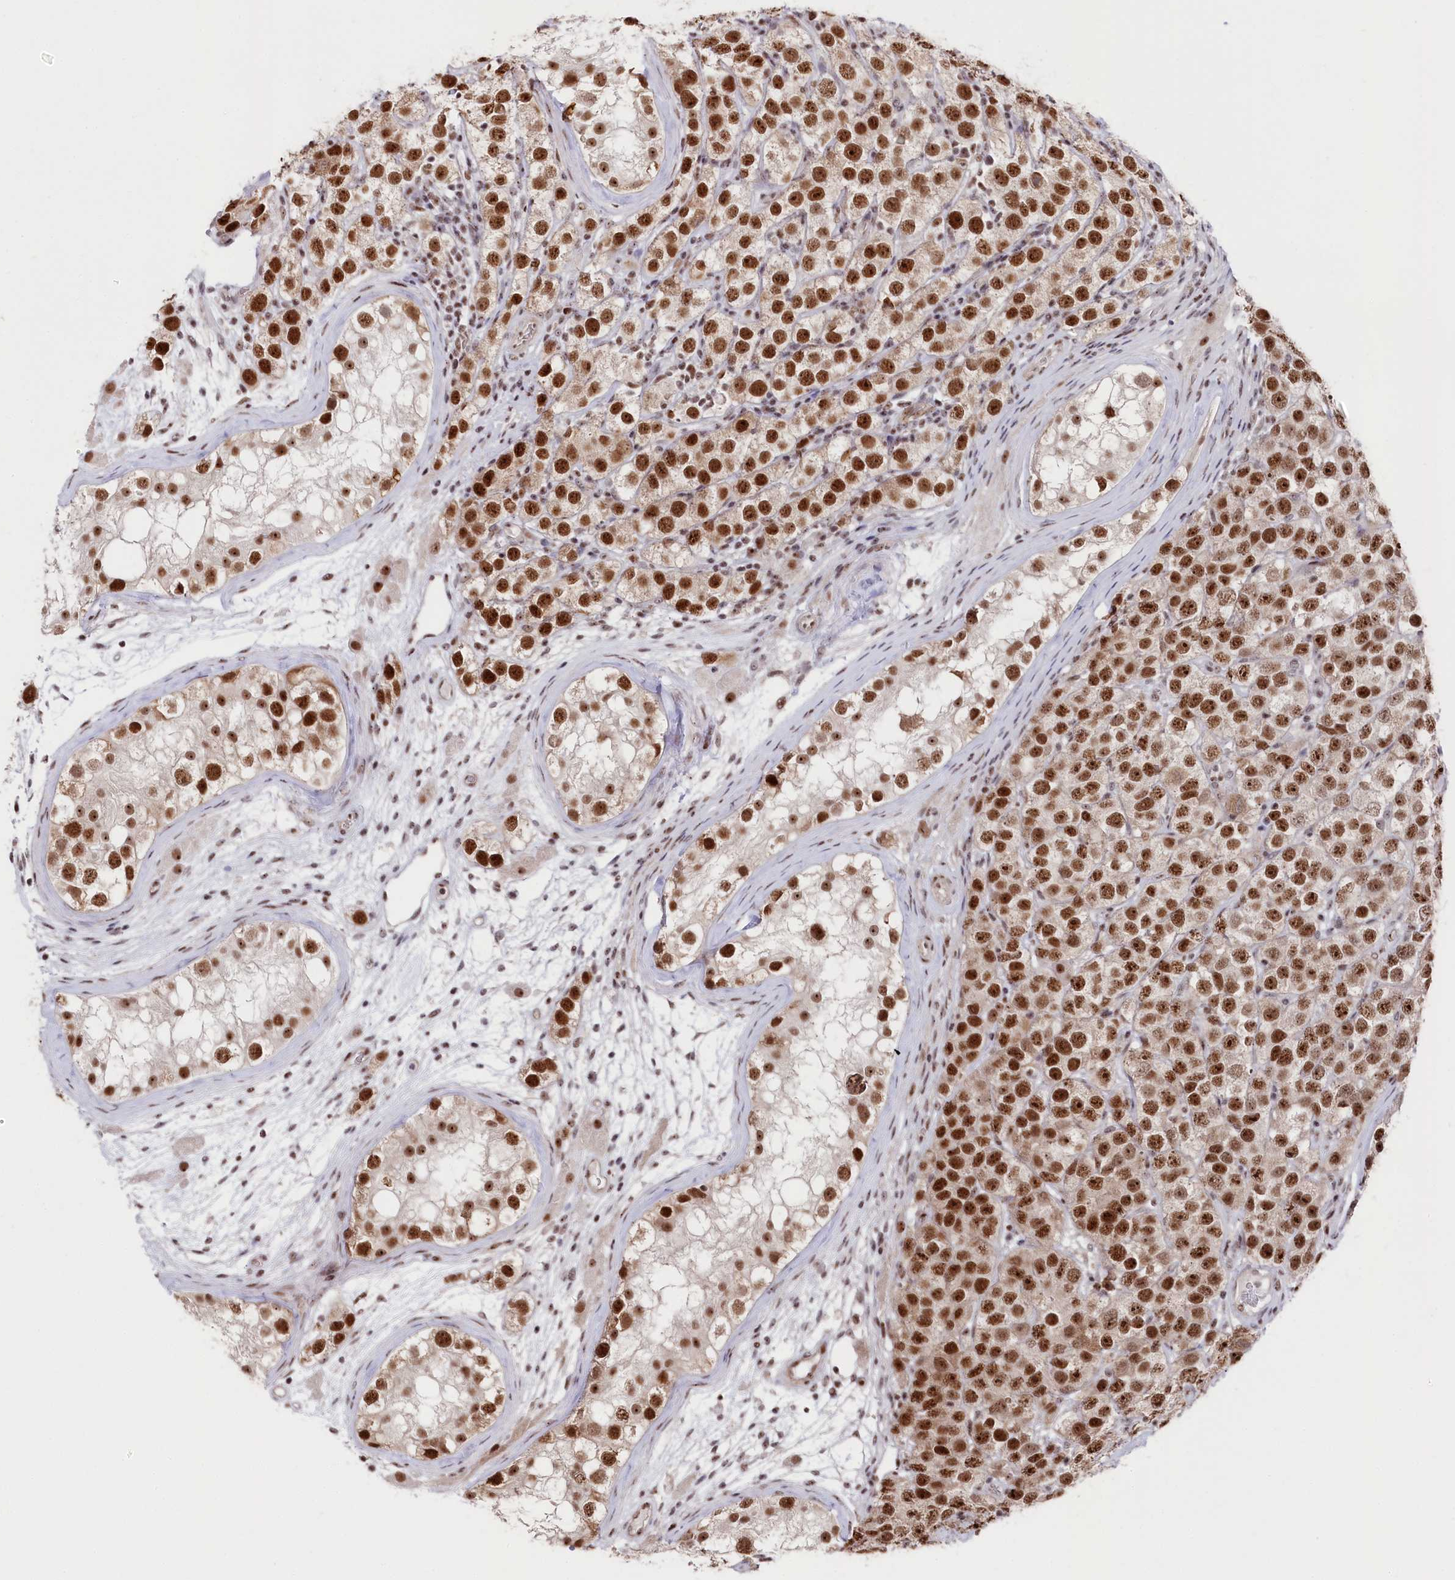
{"staining": {"intensity": "strong", "quantity": ">75%", "location": "nuclear"}, "tissue": "testis cancer", "cell_type": "Tumor cells", "image_type": "cancer", "snomed": [{"axis": "morphology", "description": "Seminoma, NOS"}, {"axis": "topography", "description": "Testis"}], "caption": "Protein analysis of seminoma (testis) tissue displays strong nuclear positivity in about >75% of tumor cells.", "gene": "POLR2H", "patient": {"sex": "male", "age": 28}}